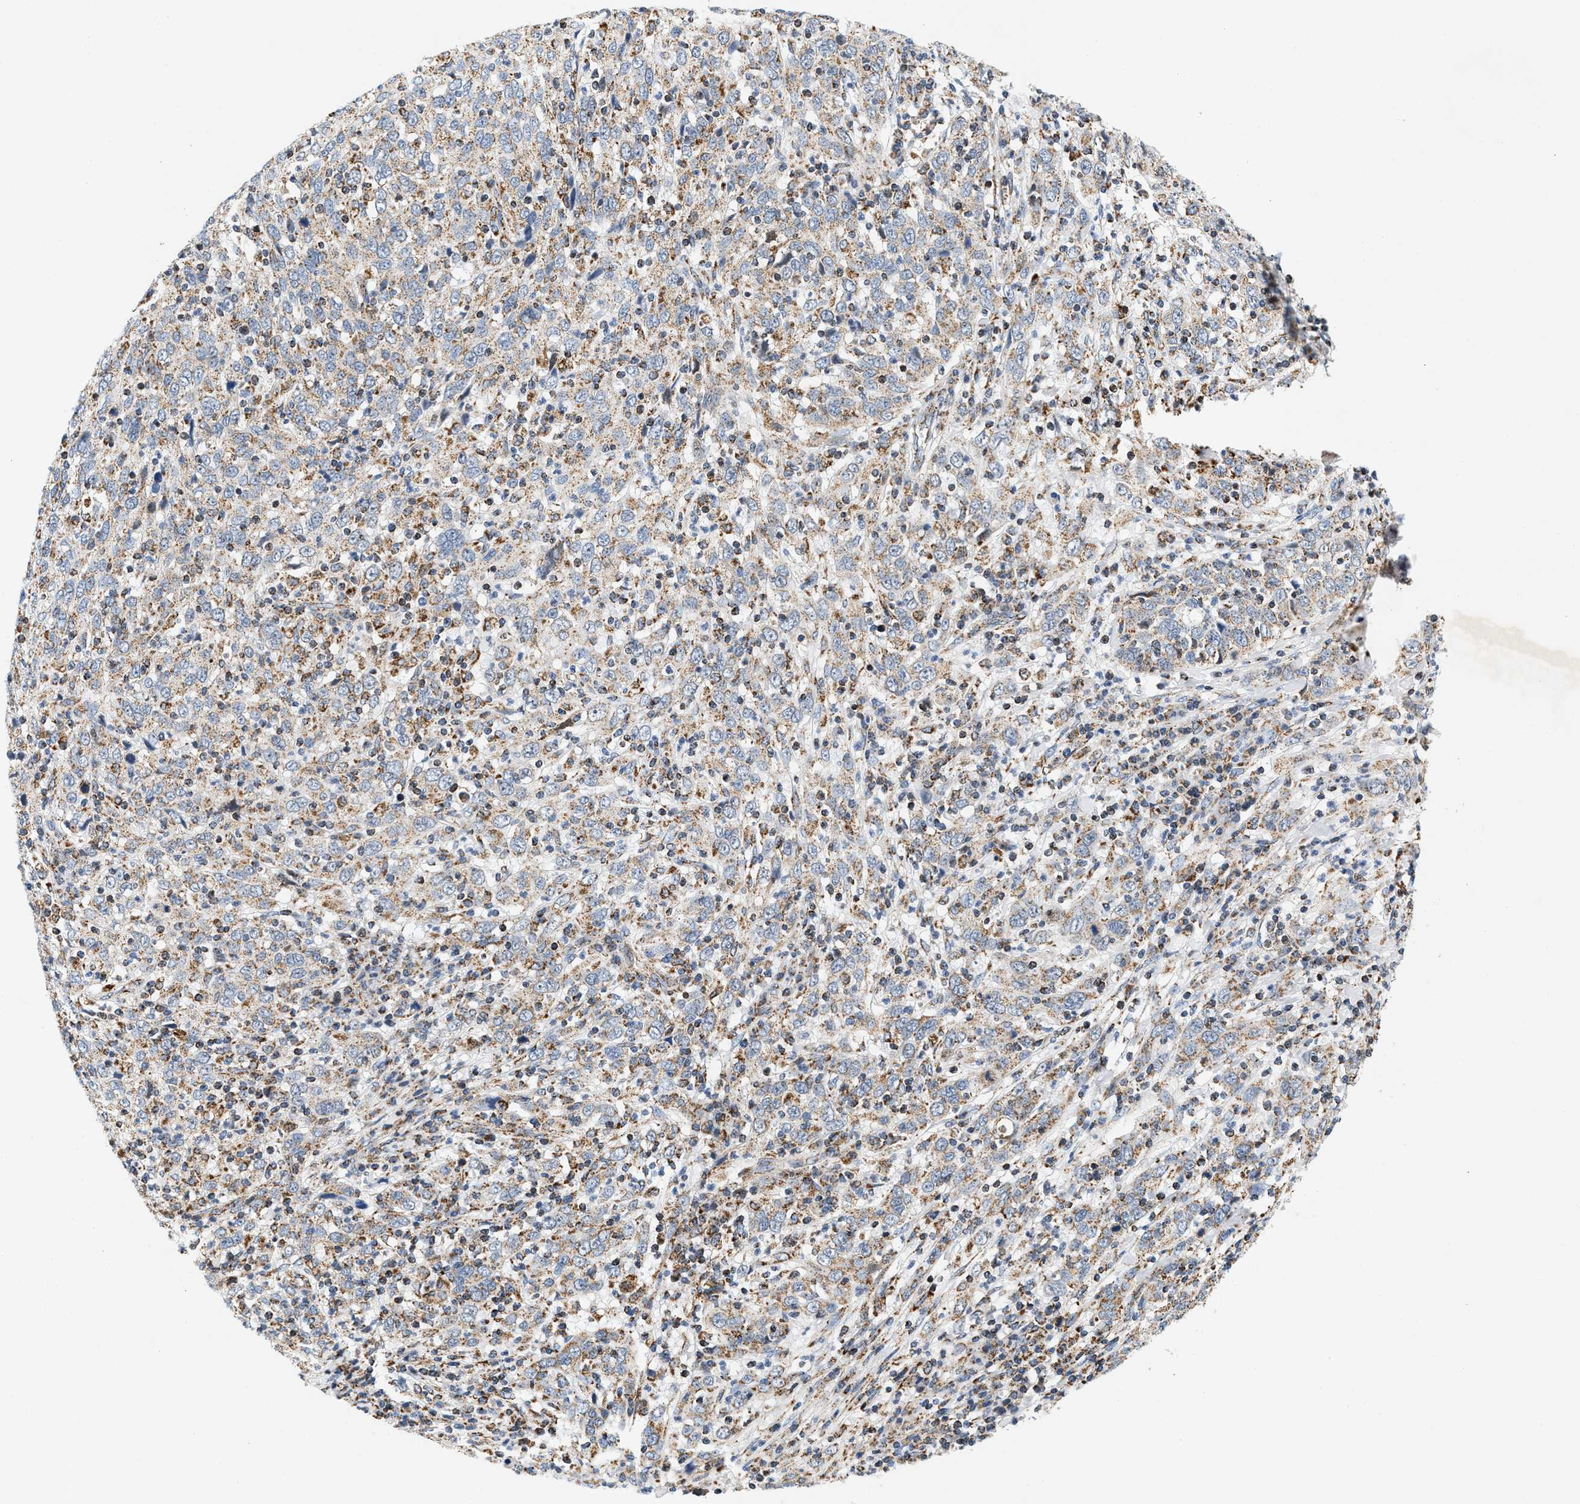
{"staining": {"intensity": "moderate", "quantity": ">75%", "location": "cytoplasmic/membranous"}, "tissue": "cervical cancer", "cell_type": "Tumor cells", "image_type": "cancer", "snomed": [{"axis": "morphology", "description": "Squamous cell carcinoma, NOS"}, {"axis": "topography", "description": "Cervix"}], "caption": "Immunohistochemistry (DAB (3,3'-diaminobenzidine)) staining of squamous cell carcinoma (cervical) reveals moderate cytoplasmic/membranous protein staining in about >75% of tumor cells.", "gene": "PDE1A", "patient": {"sex": "female", "age": 46}}